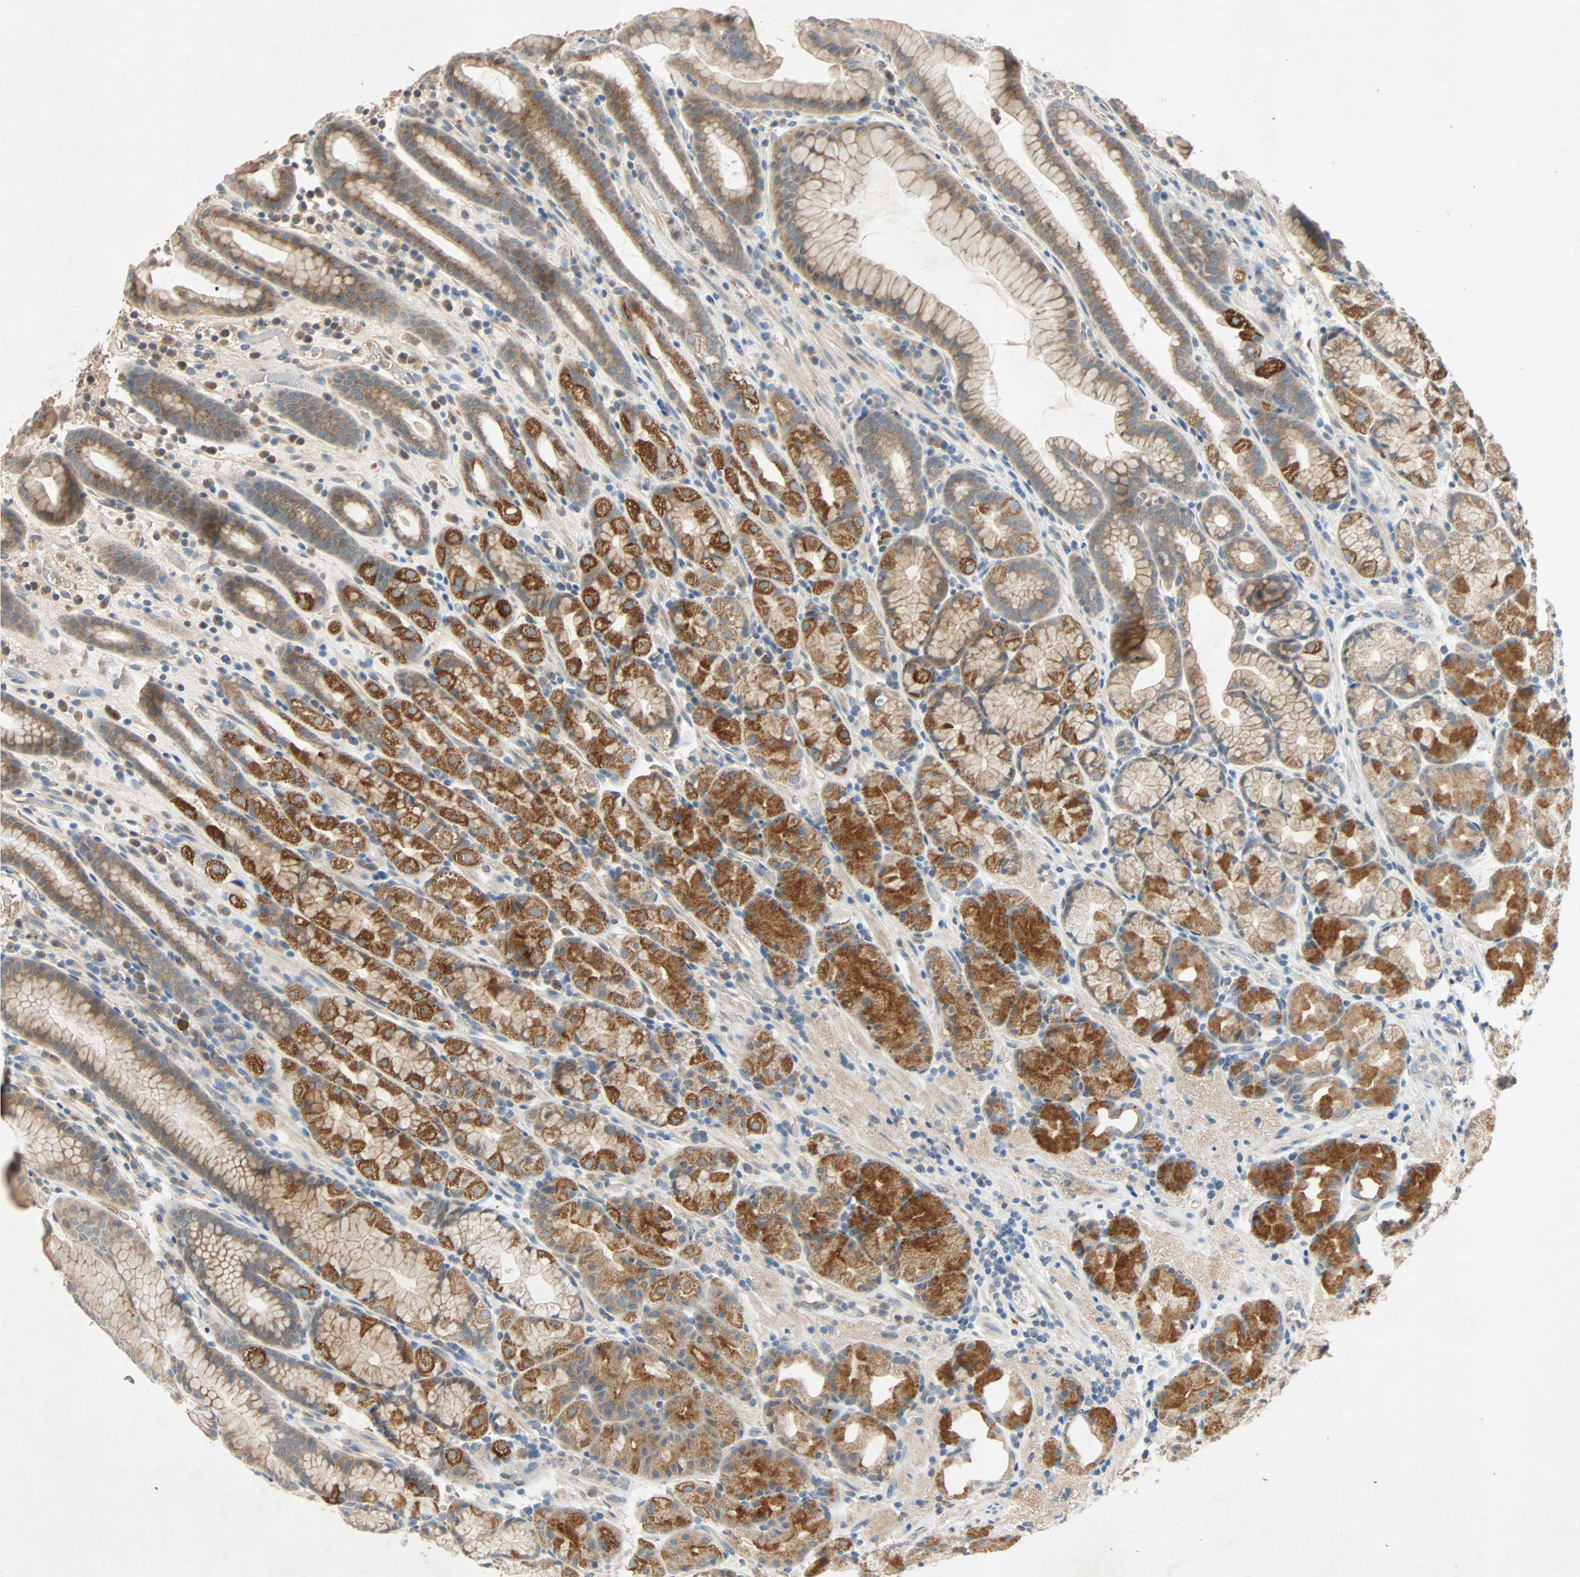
{"staining": {"intensity": "strong", "quantity": "25%-75%", "location": "cytoplasmic/membranous"}, "tissue": "stomach", "cell_type": "Glandular cells", "image_type": "normal", "snomed": [{"axis": "morphology", "description": "Normal tissue, NOS"}, {"axis": "topography", "description": "Stomach, upper"}], "caption": "Protein staining by IHC shows strong cytoplasmic/membranous staining in approximately 25%-75% of glandular cells in unremarkable stomach. Nuclei are stained in blue.", "gene": "XYLT1", "patient": {"sex": "male", "age": 68}}